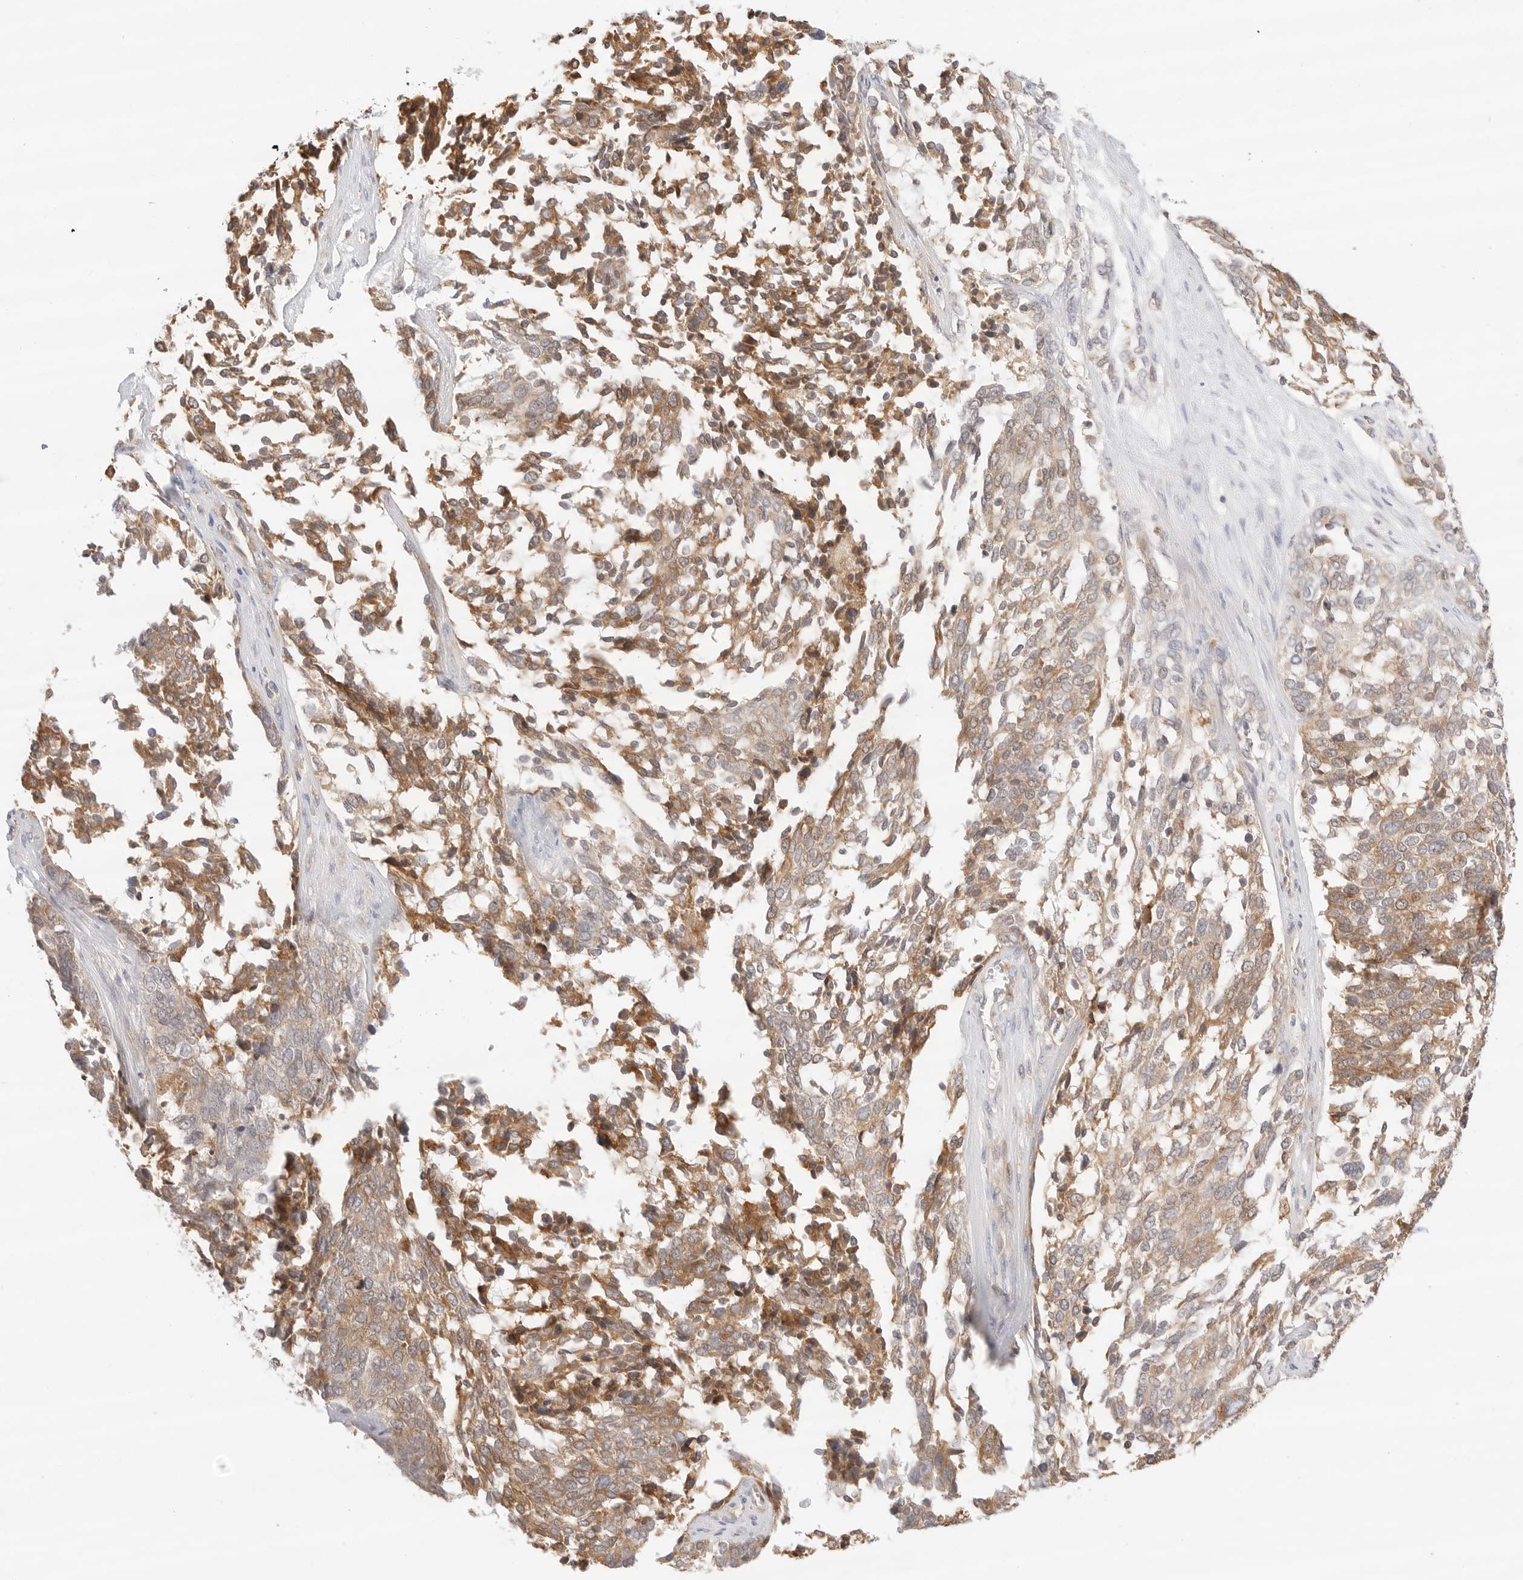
{"staining": {"intensity": "moderate", "quantity": ">75%", "location": "cytoplasmic/membranous"}, "tissue": "ovarian cancer", "cell_type": "Tumor cells", "image_type": "cancer", "snomed": [{"axis": "morphology", "description": "Cystadenocarcinoma, serous, NOS"}, {"axis": "topography", "description": "Ovary"}], "caption": "Serous cystadenocarcinoma (ovarian) was stained to show a protein in brown. There is medium levels of moderate cytoplasmic/membranous staining in approximately >75% of tumor cells. (DAB = brown stain, brightfield microscopy at high magnification).", "gene": "ERO1B", "patient": {"sex": "female", "age": 44}}